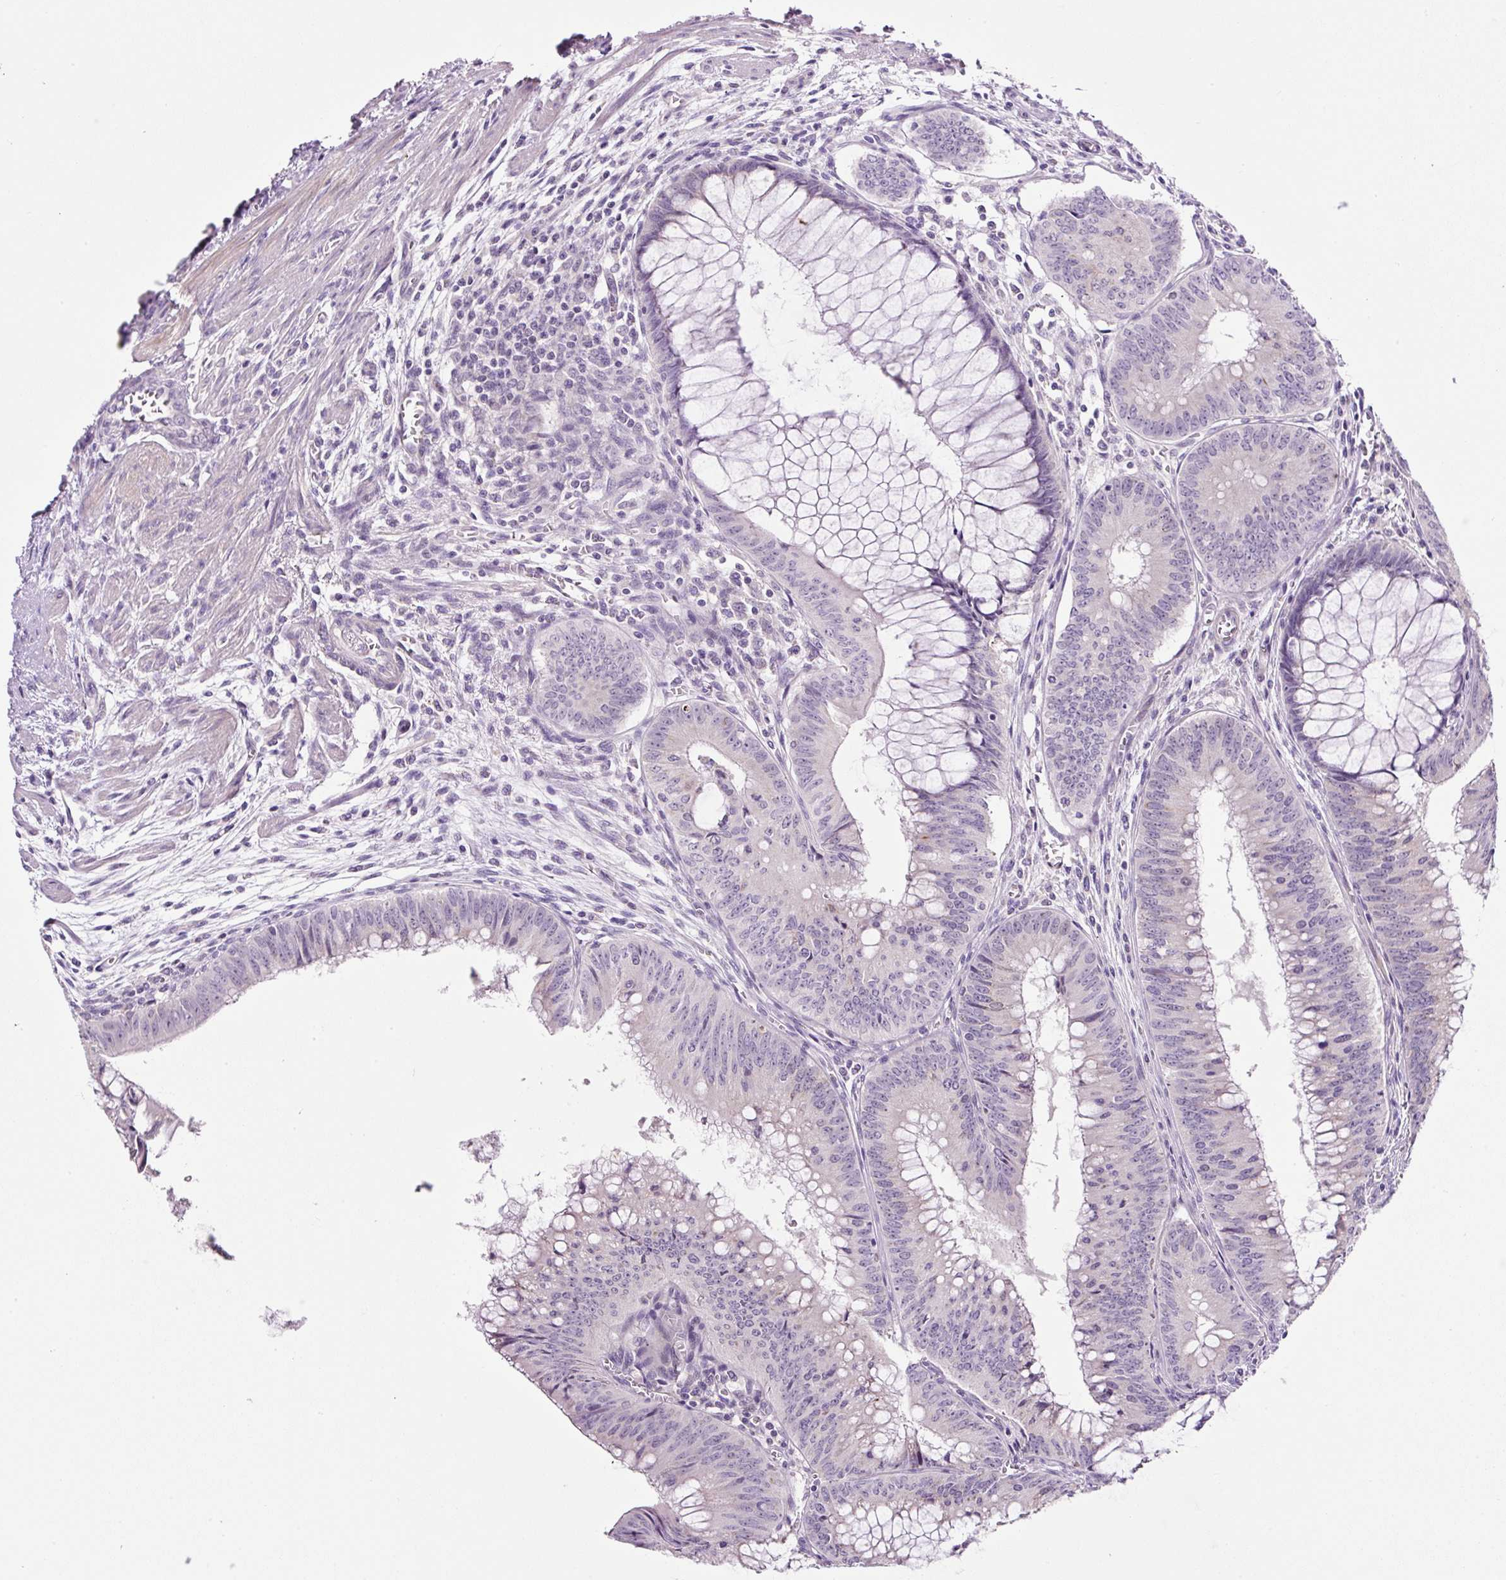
{"staining": {"intensity": "weak", "quantity": "<25%", "location": "cytoplasmic/membranous"}, "tissue": "colorectal cancer", "cell_type": "Tumor cells", "image_type": "cancer", "snomed": [{"axis": "morphology", "description": "Adenocarcinoma, NOS"}, {"axis": "topography", "description": "Rectum"}], "caption": "This is an IHC photomicrograph of human colorectal adenocarcinoma. There is no staining in tumor cells.", "gene": "OGDHL", "patient": {"sex": "female", "age": 72}}